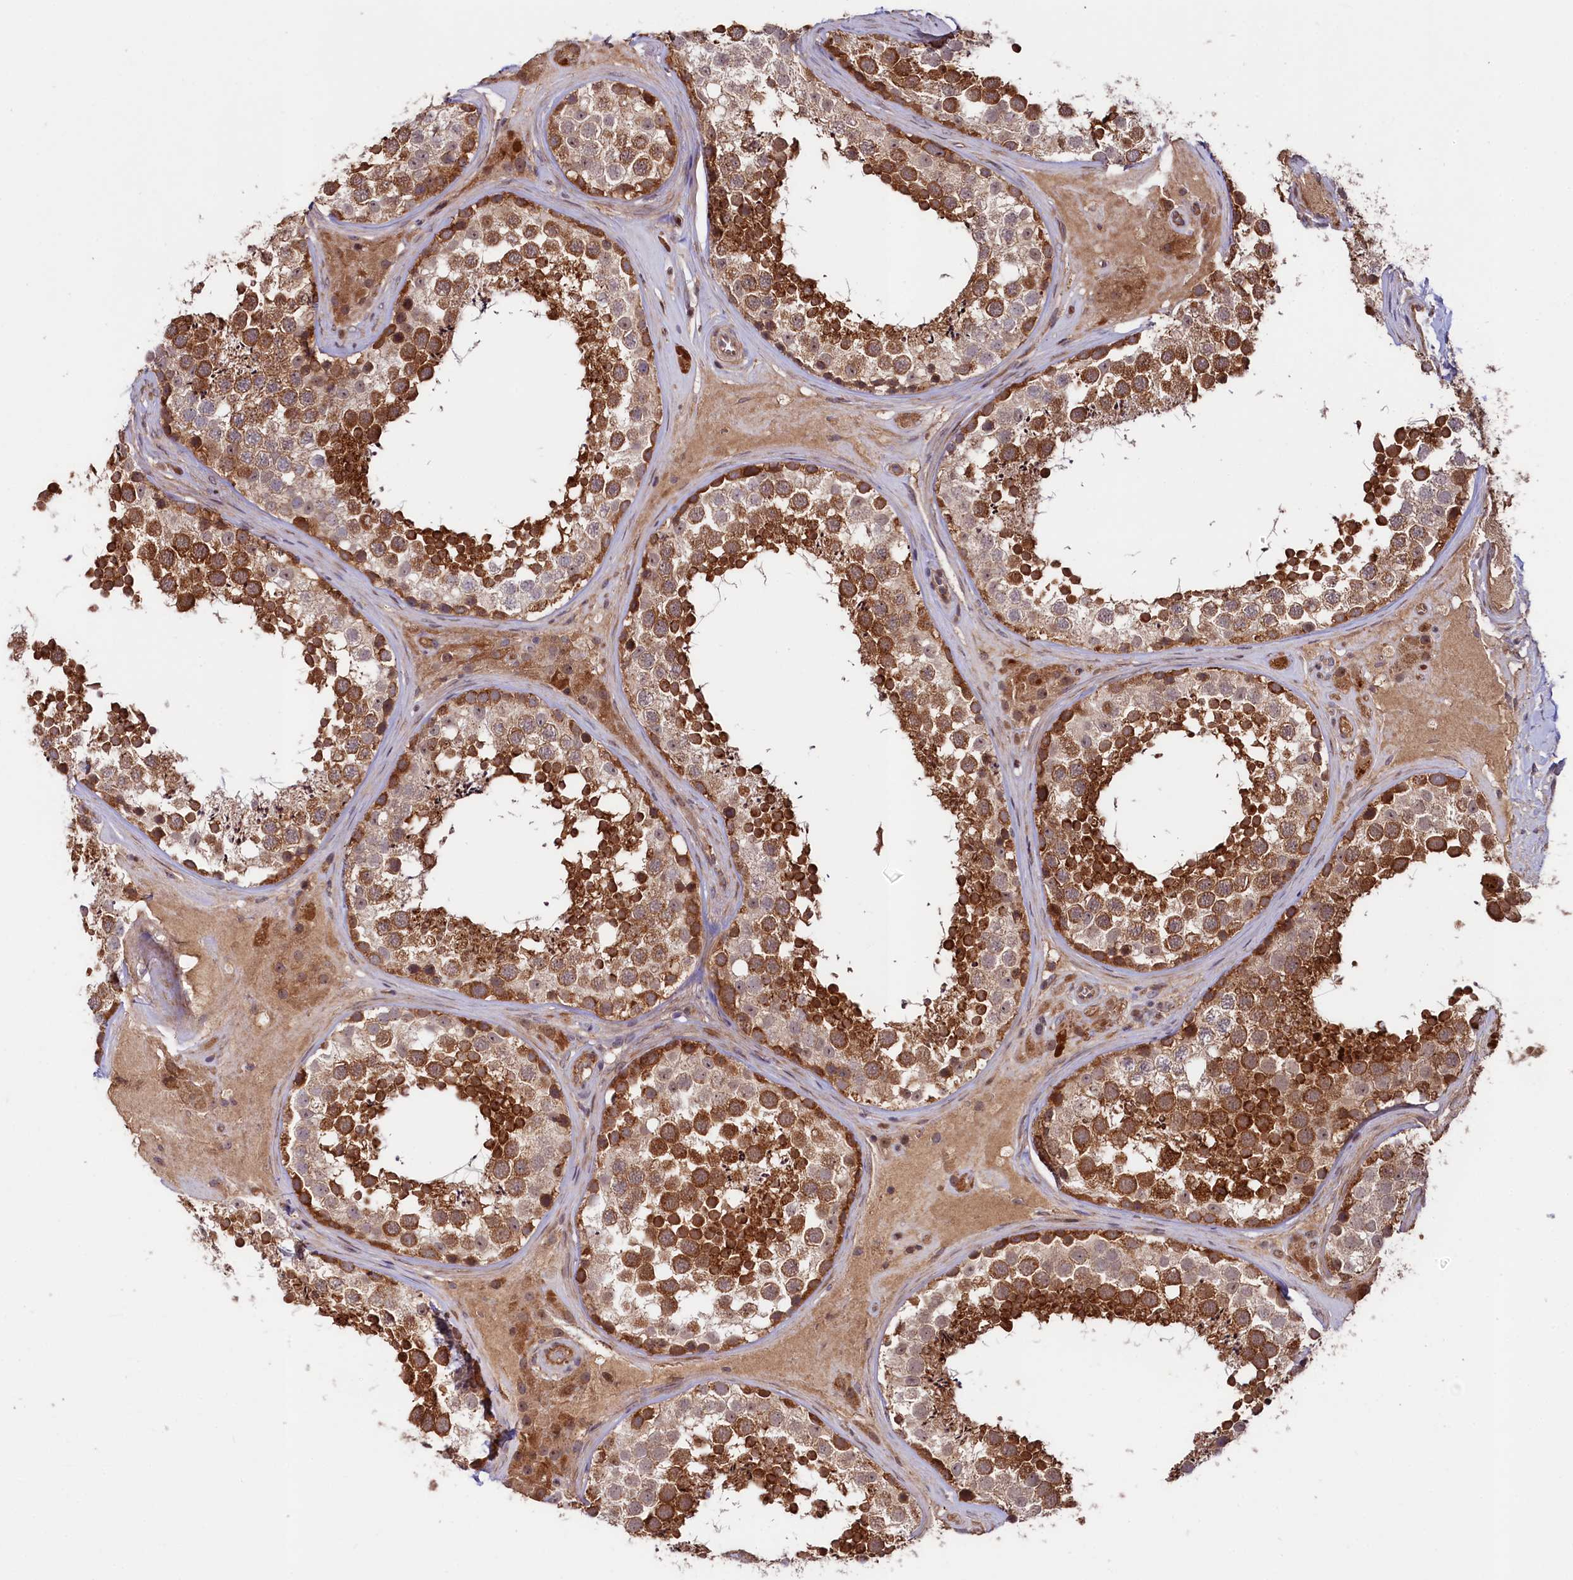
{"staining": {"intensity": "strong", "quantity": ">75%", "location": "cytoplasmic/membranous,nuclear"}, "tissue": "testis", "cell_type": "Cells in seminiferous ducts", "image_type": "normal", "snomed": [{"axis": "morphology", "description": "Normal tissue, NOS"}, {"axis": "topography", "description": "Testis"}], "caption": "This histopathology image displays IHC staining of benign human testis, with high strong cytoplasmic/membranous,nuclear expression in approximately >75% of cells in seminiferous ducts.", "gene": "NEDD1", "patient": {"sex": "male", "age": 46}}